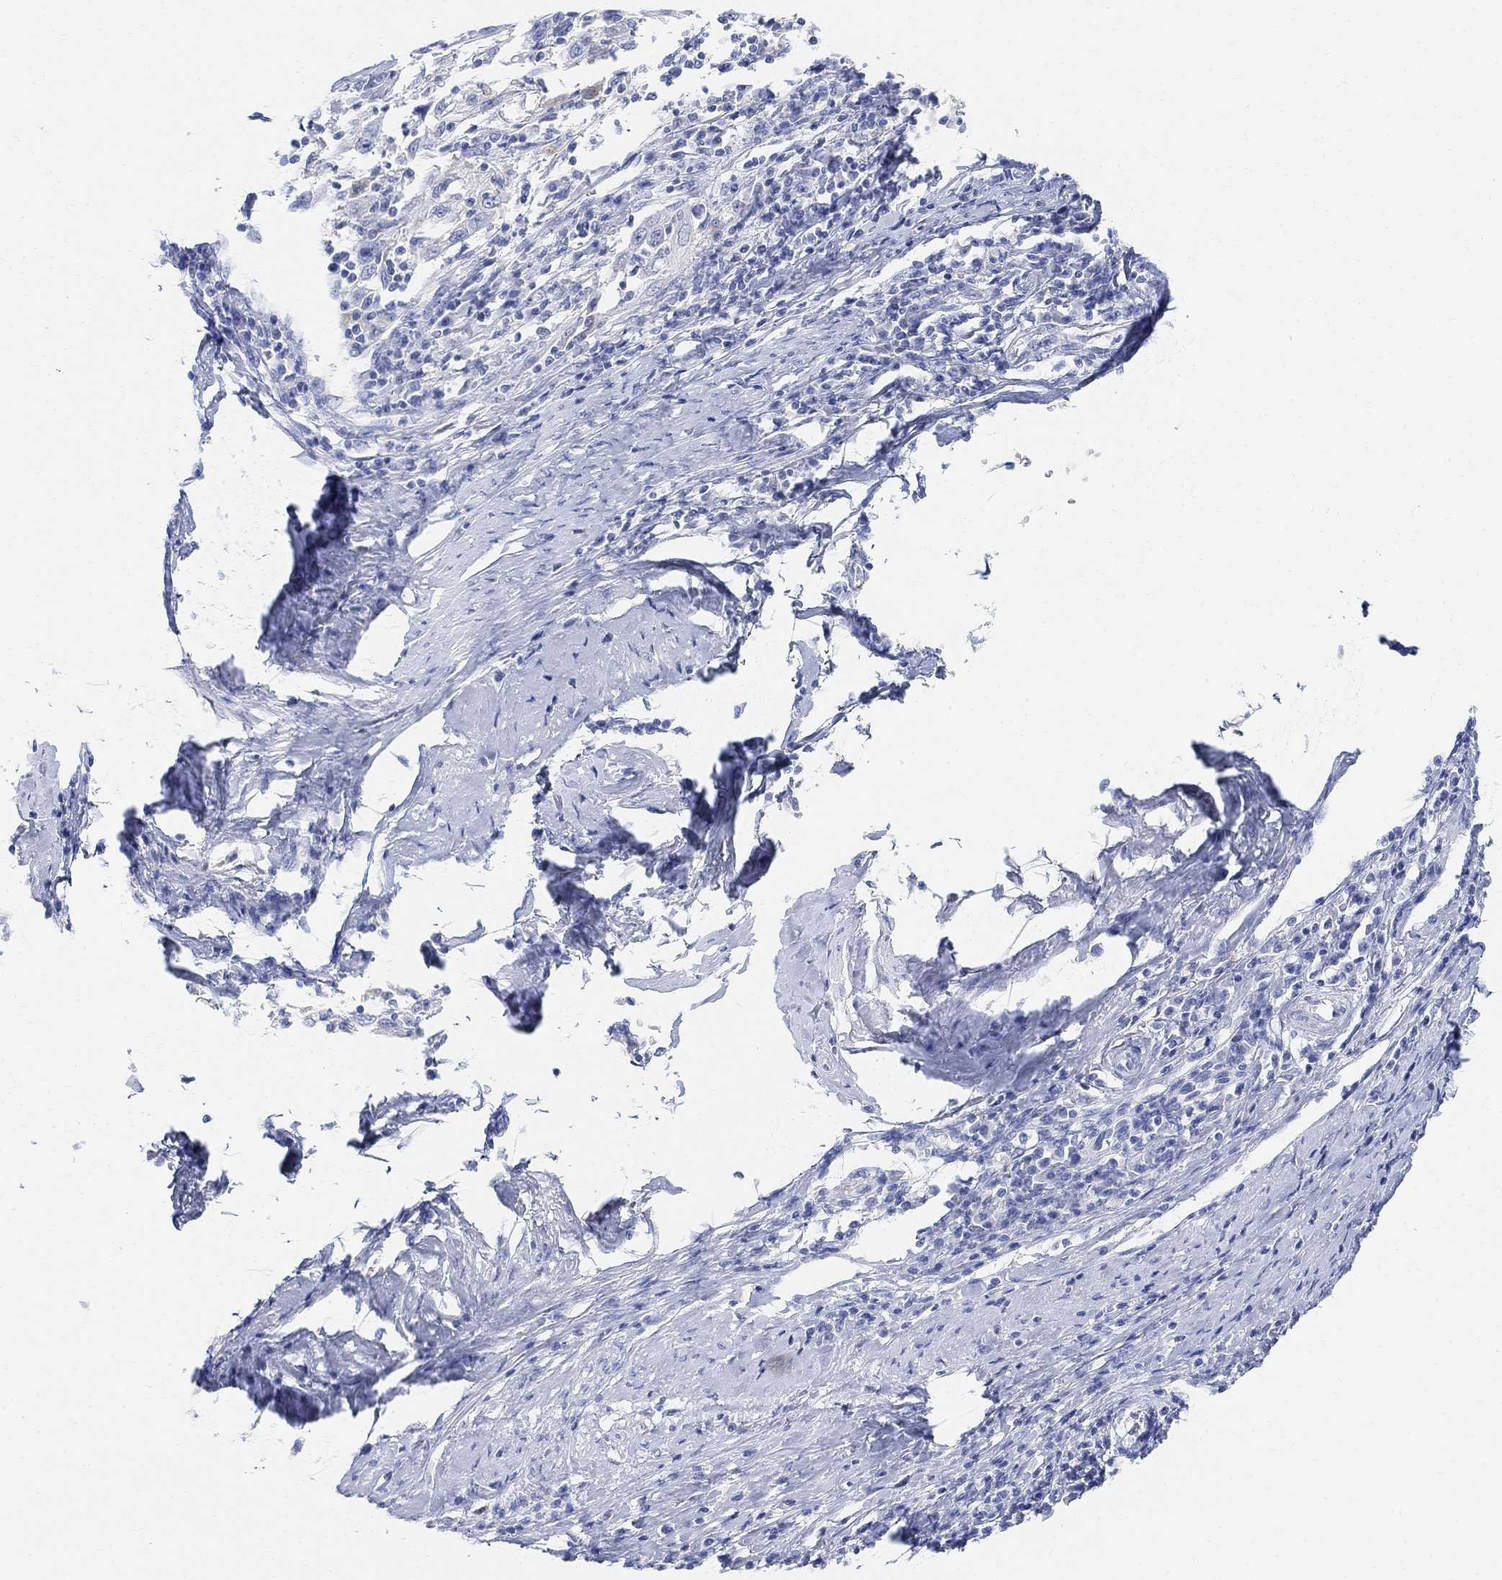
{"staining": {"intensity": "weak", "quantity": "<25%", "location": "cytoplasmic/membranous"}, "tissue": "cervical cancer", "cell_type": "Tumor cells", "image_type": "cancer", "snomed": [{"axis": "morphology", "description": "Squamous cell carcinoma, NOS"}, {"axis": "topography", "description": "Cervix"}], "caption": "There is no significant expression in tumor cells of cervical cancer.", "gene": "RETNLB", "patient": {"sex": "female", "age": 46}}